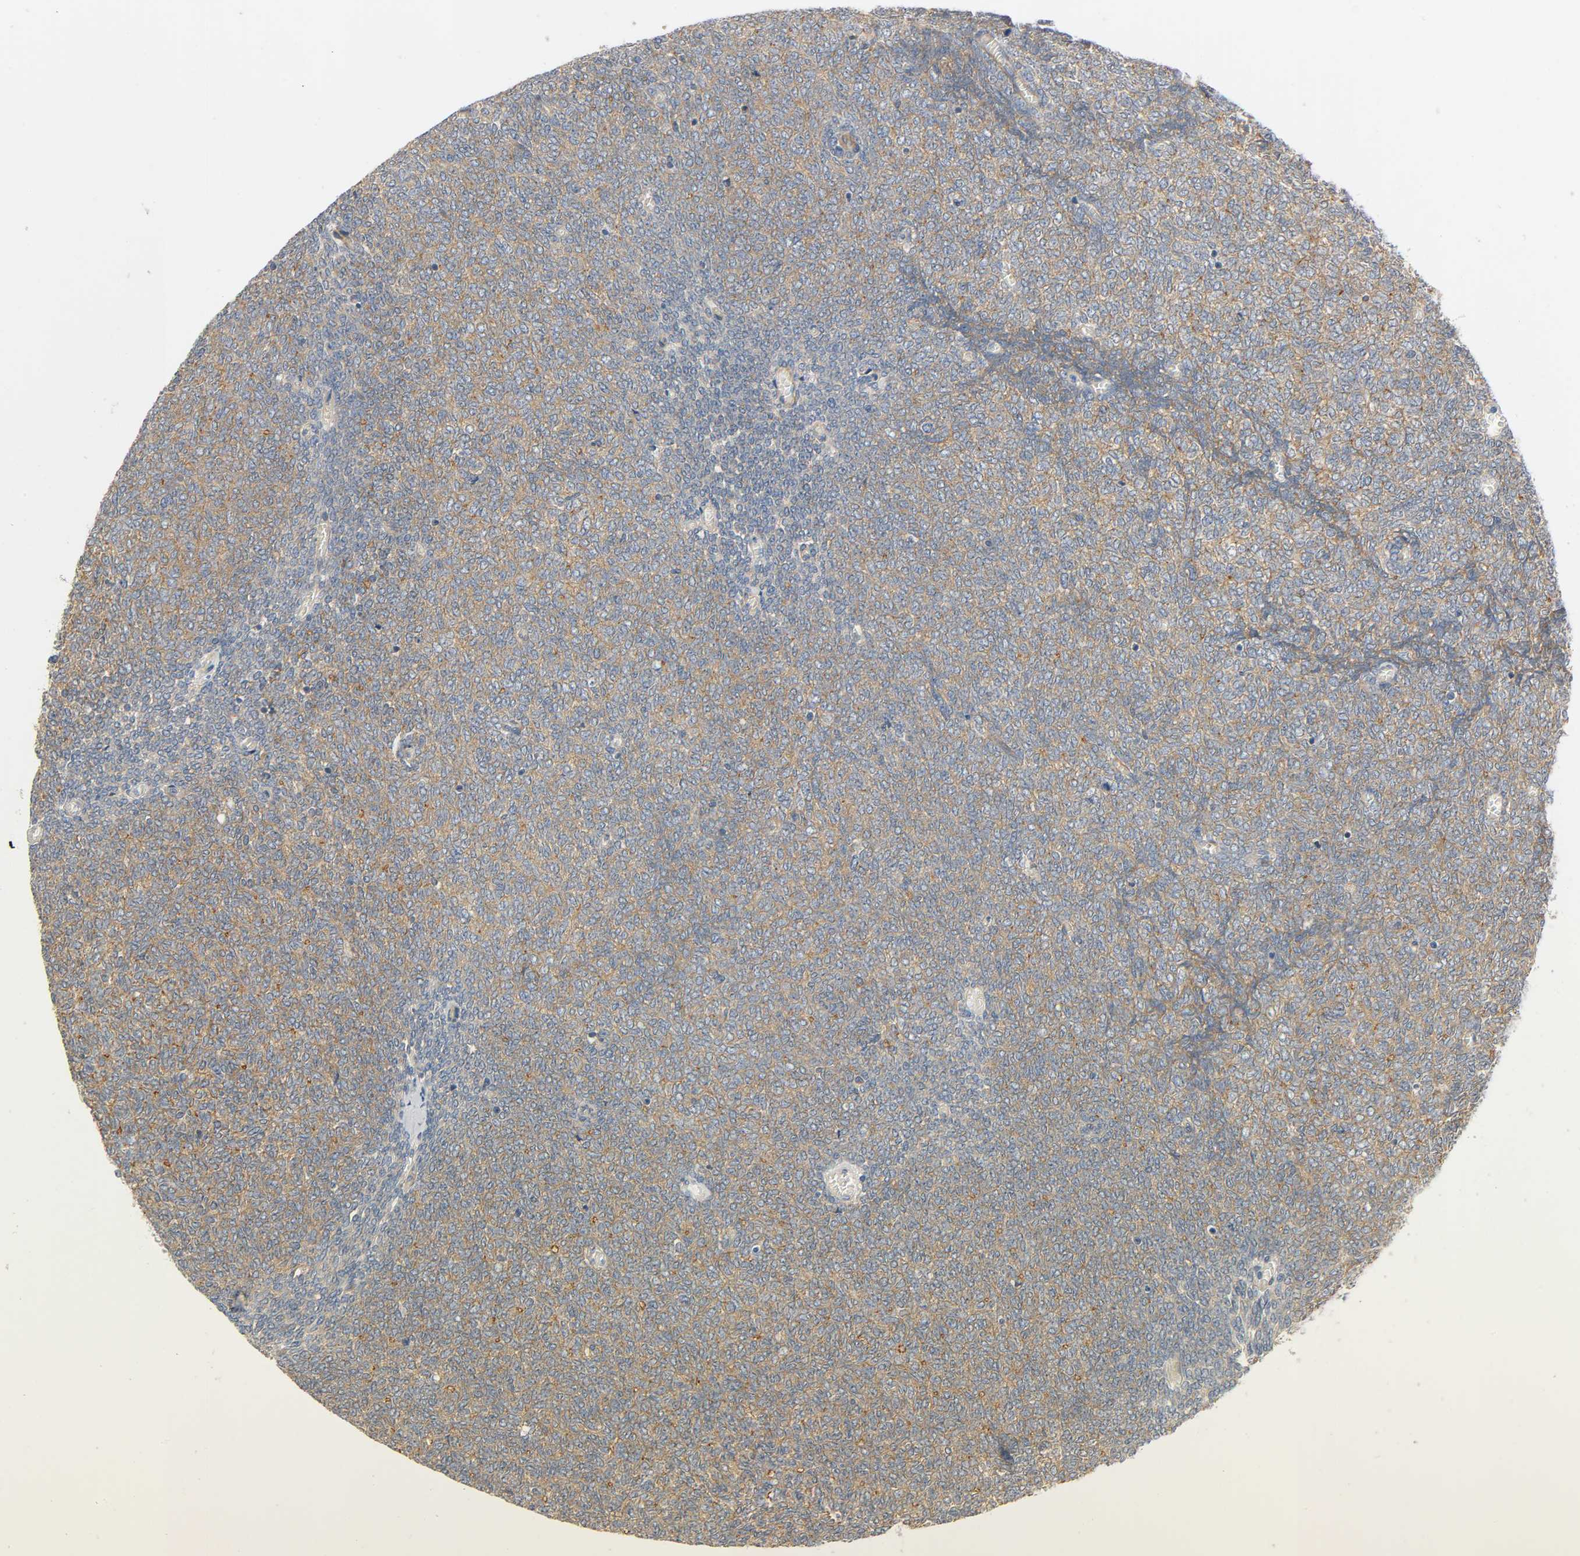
{"staining": {"intensity": "moderate", "quantity": ">75%", "location": "cytoplasmic/membranous"}, "tissue": "renal cancer", "cell_type": "Tumor cells", "image_type": "cancer", "snomed": [{"axis": "morphology", "description": "Neoplasm, malignant, NOS"}, {"axis": "topography", "description": "Kidney"}], "caption": "Immunohistochemical staining of renal cancer exhibits medium levels of moderate cytoplasmic/membranous expression in approximately >75% of tumor cells.", "gene": "ARPC1A", "patient": {"sex": "male", "age": 28}}